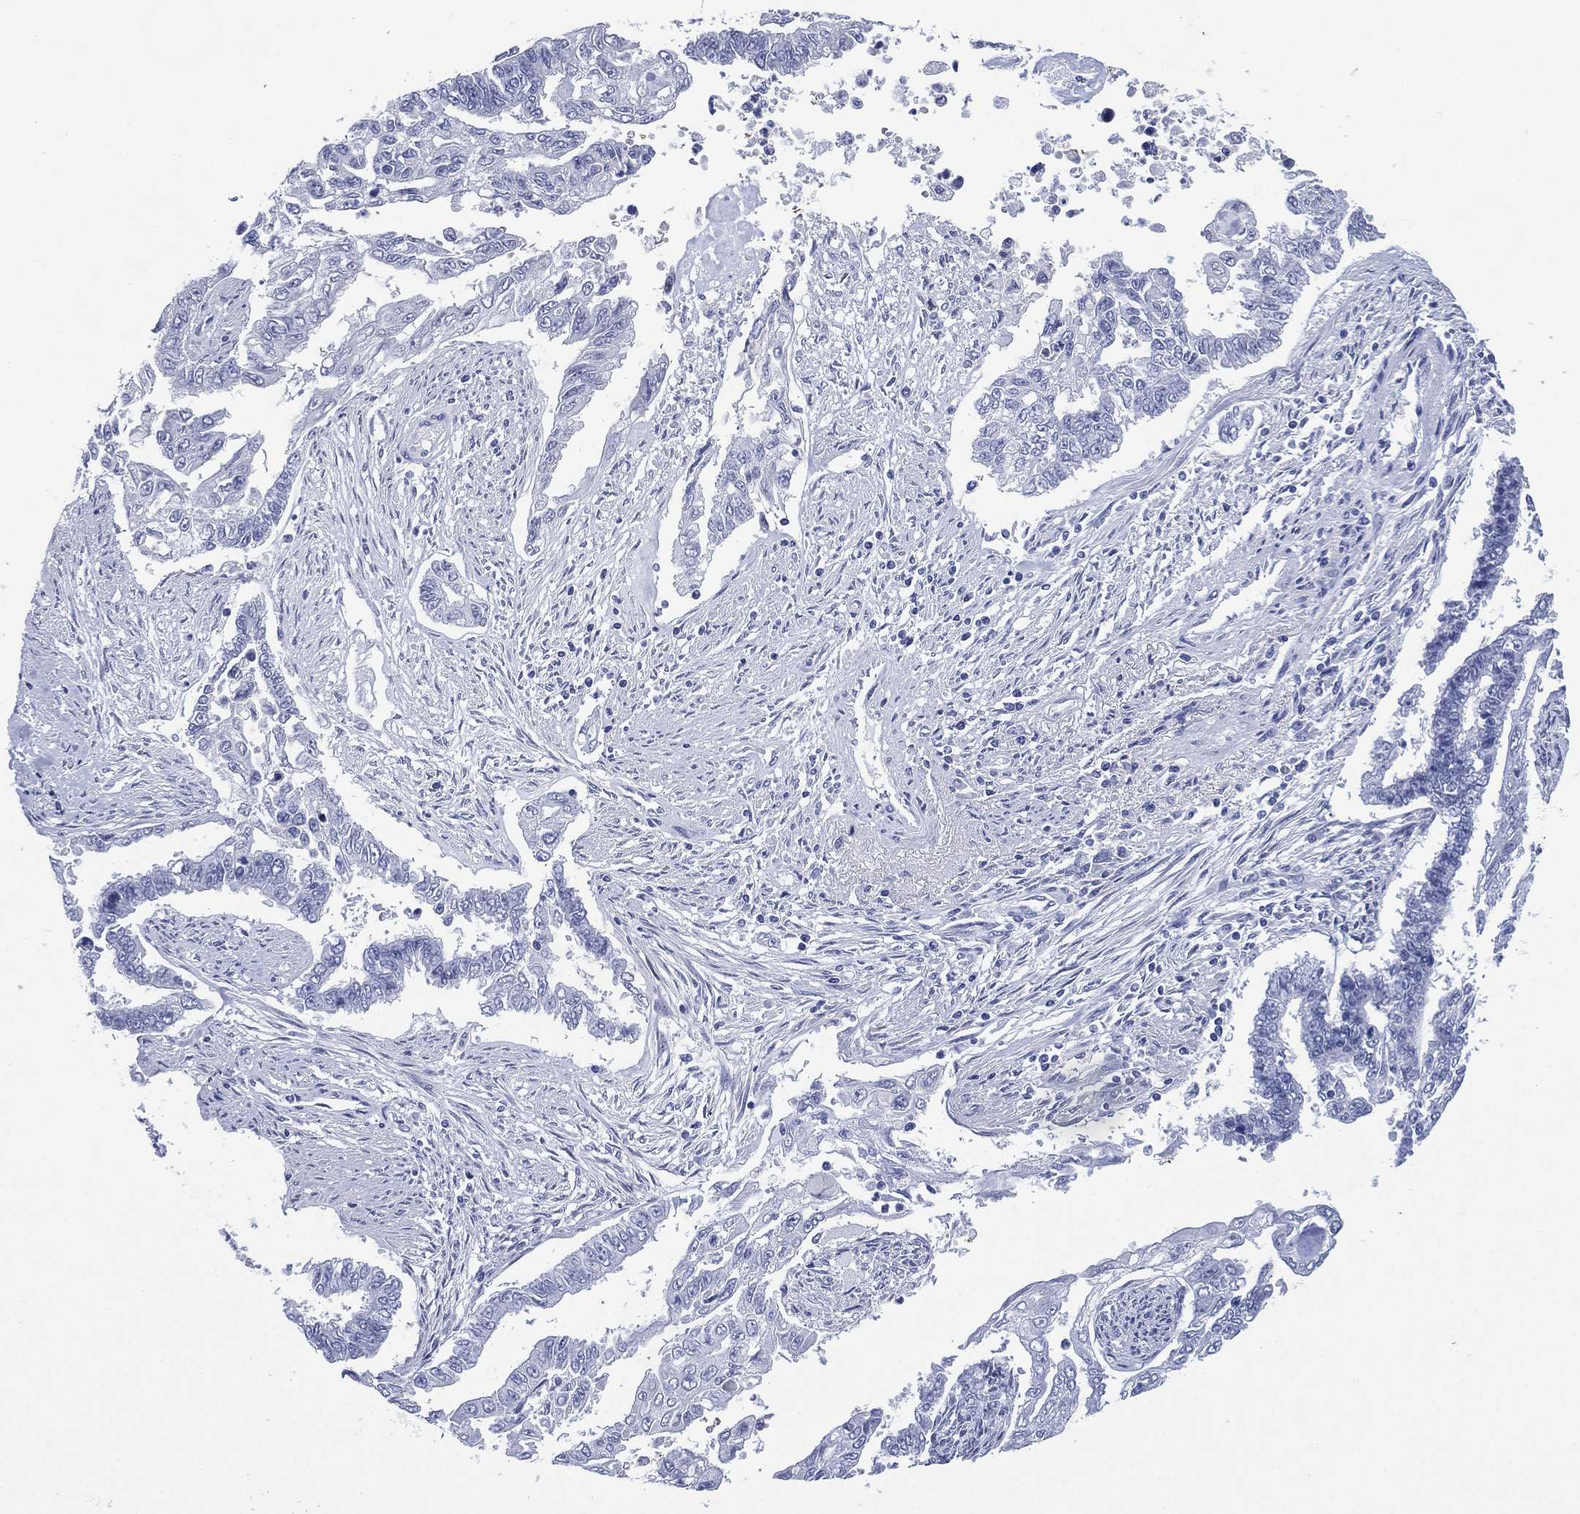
{"staining": {"intensity": "negative", "quantity": "none", "location": "none"}, "tissue": "endometrial cancer", "cell_type": "Tumor cells", "image_type": "cancer", "snomed": [{"axis": "morphology", "description": "Adenocarcinoma, NOS"}, {"axis": "topography", "description": "Uterus"}], "caption": "There is no significant staining in tumor cells of adenocarcinoma (endometrial).", "gene": "TMEM247", "patient": {"sex": "female", "age": 59}}